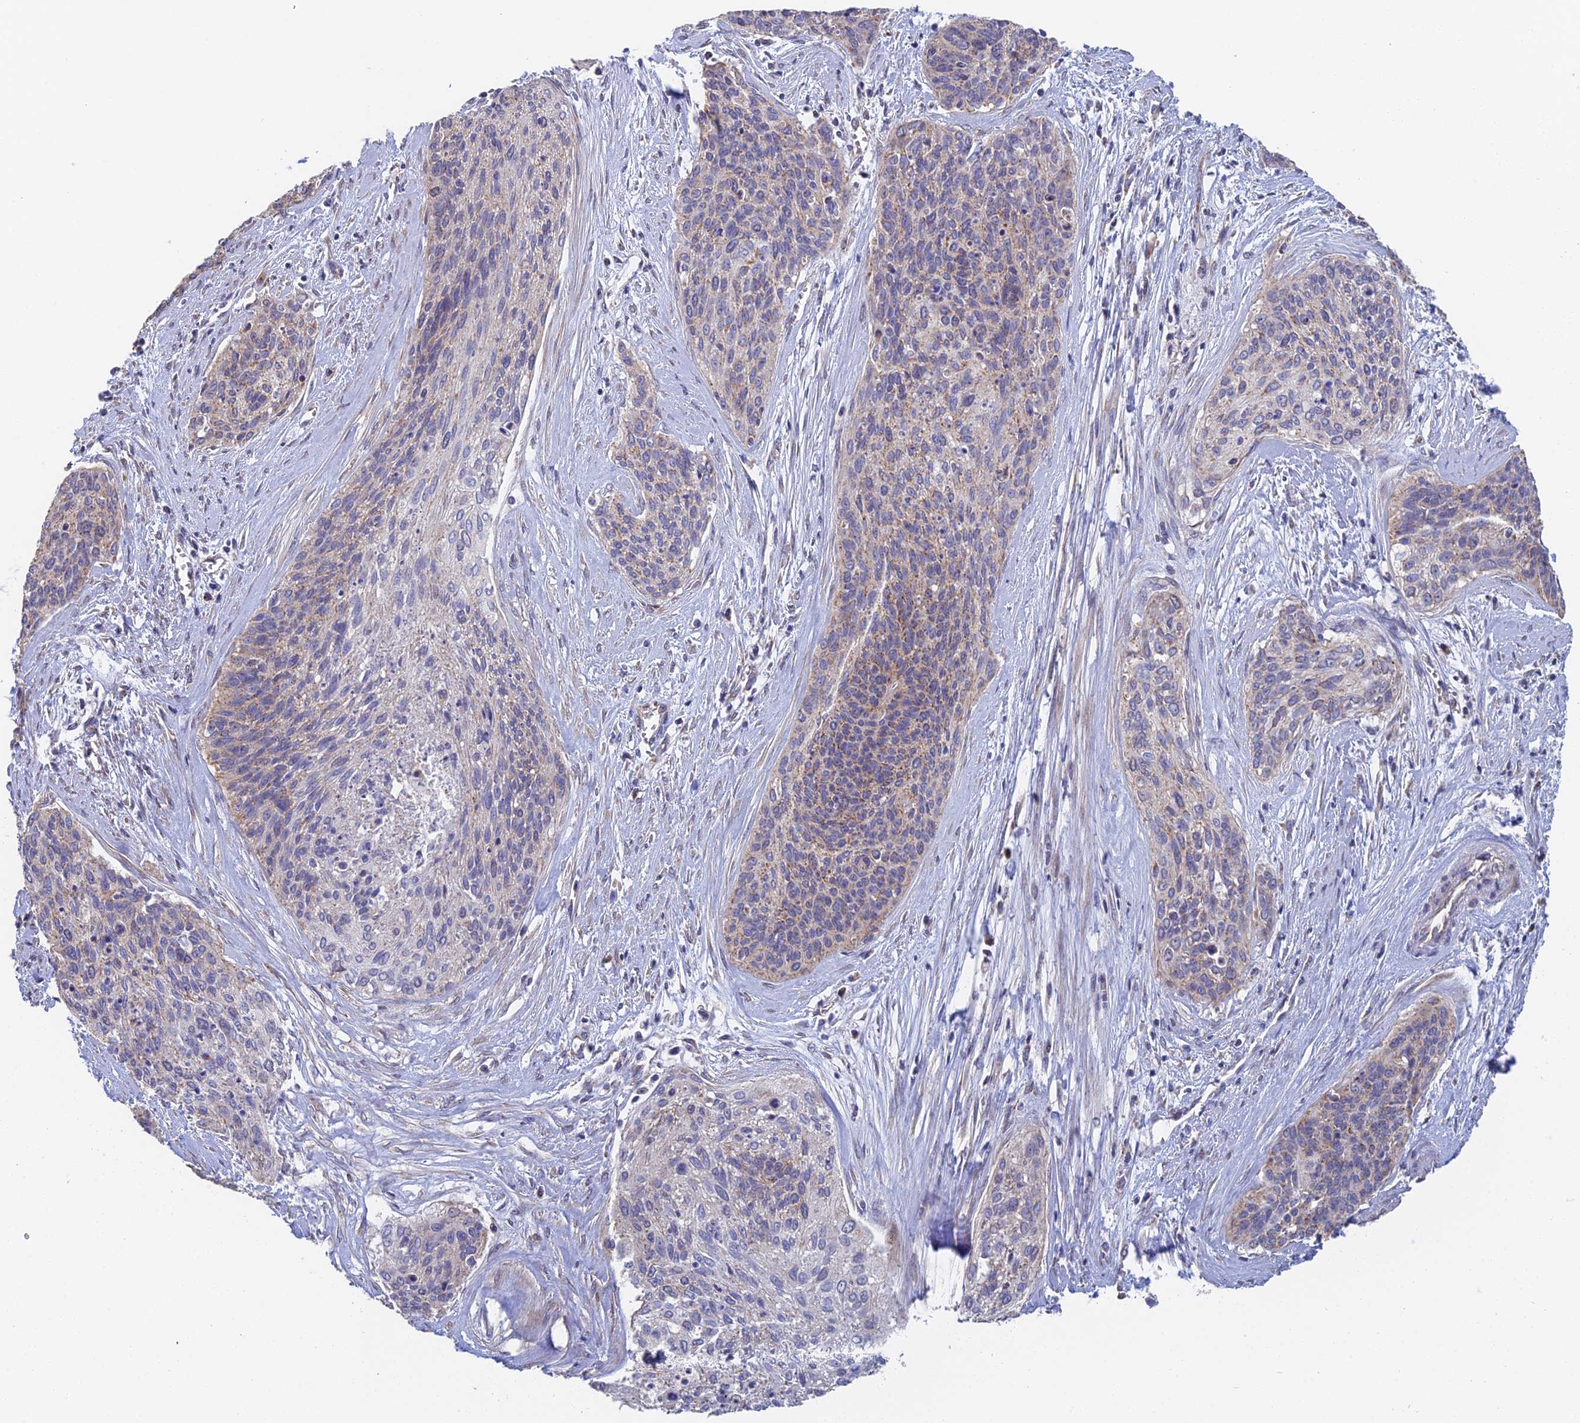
{"staining": {"intensity": "weak", "quantity": "<25%", "location": "cytoplasmic/membranous"}, "tissue": "cervical cancer", "cell_type": "Tumor cells", "image_type": "cancer", "snomed": [{"axis": "morphology", "description": "Squamous cell carcinoma, NOS"}, {"axis": "topography", "description": "Cervix"}], "caption": "Immunohistochemical staining of cervical cancer exhibits no significant positivity in tumor cells.", "gene": "ECSIT", "patient": {"sex": "female", "age": 55}}